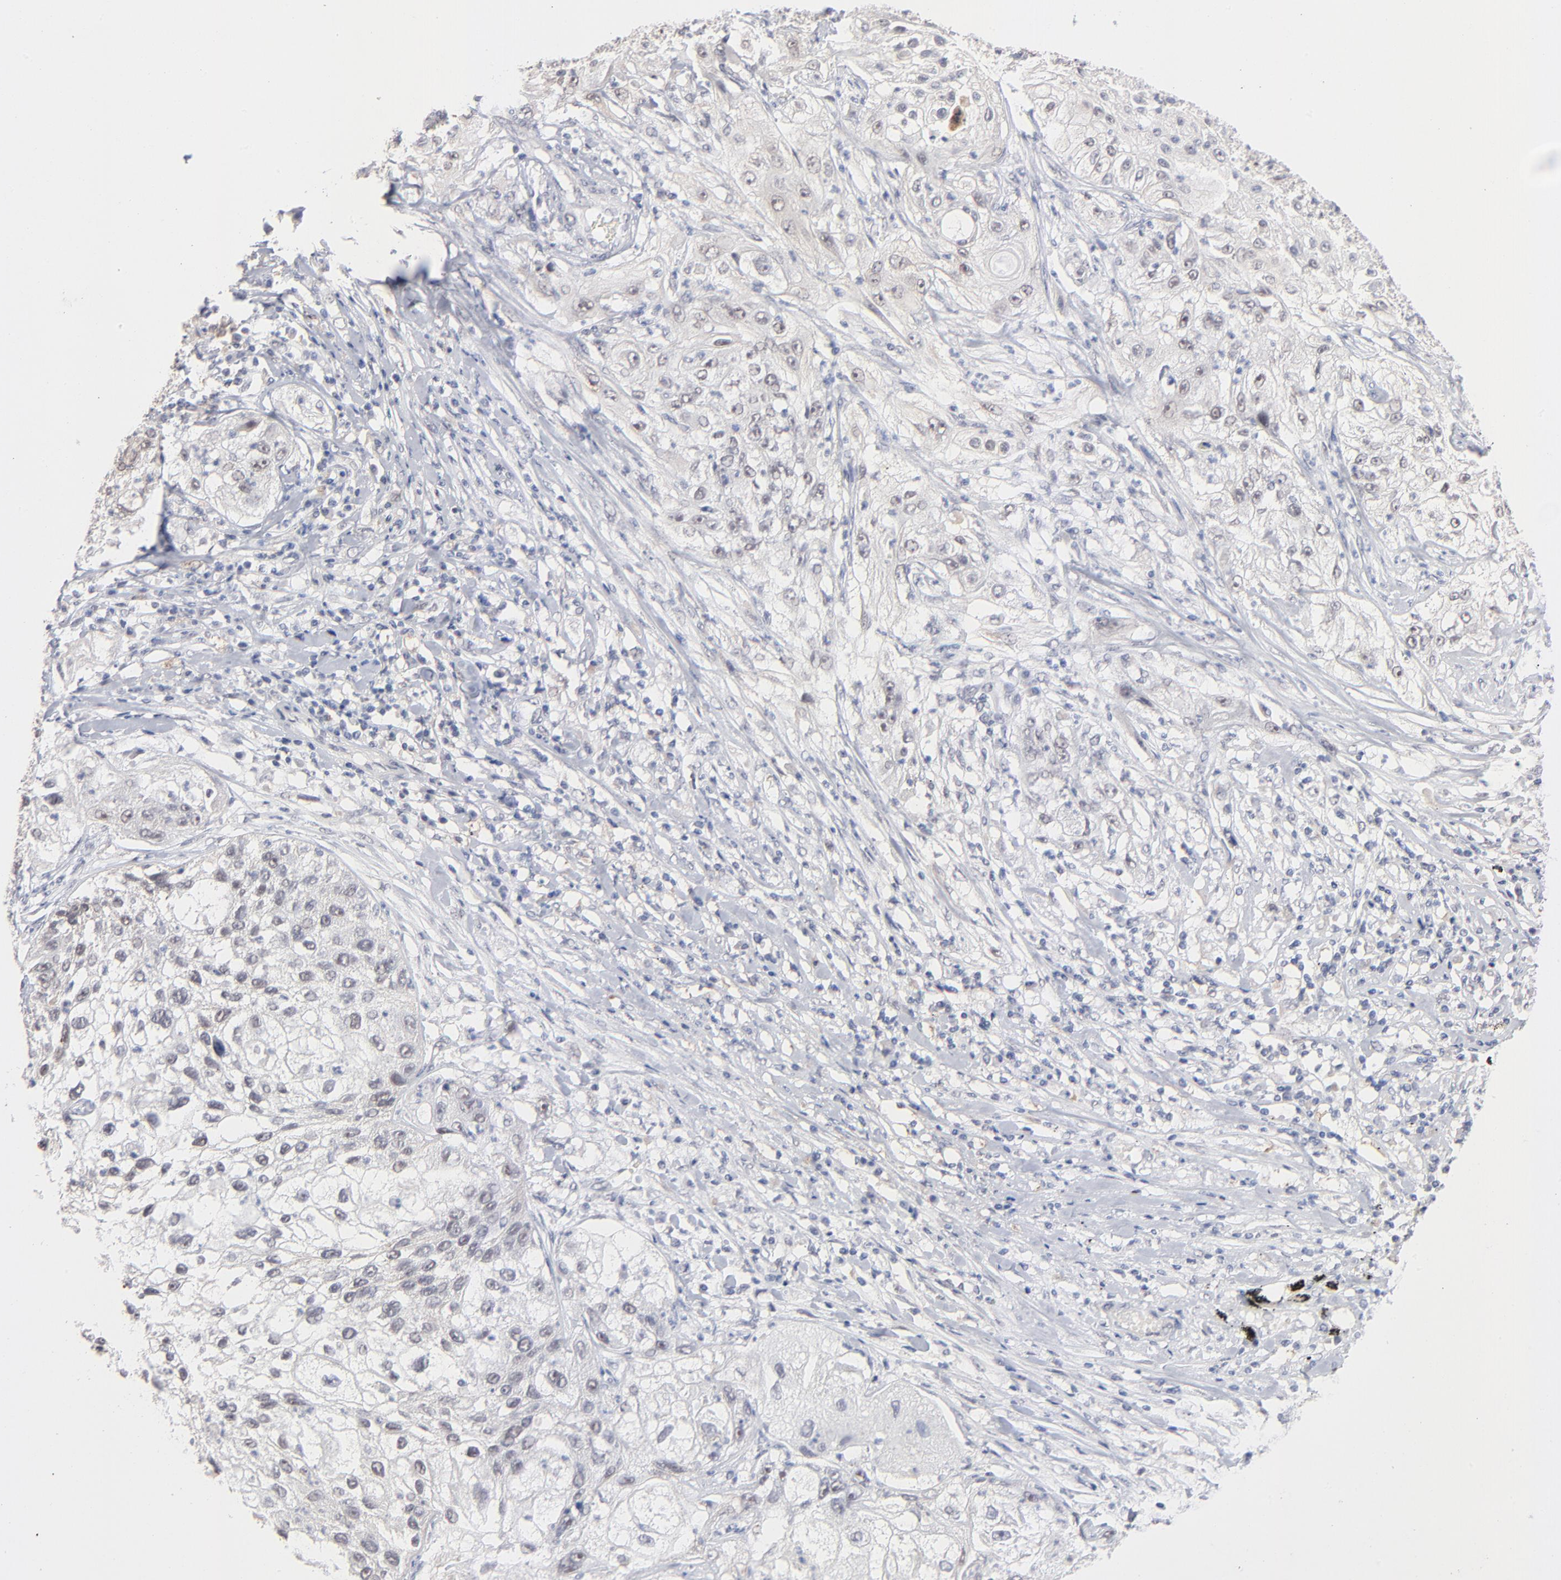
{"staining": {"intensity": "negative", "quantity": "none", "location": "none"}, "tissue": "lung cancer", "cell_type": "Tumor cells", "image_type": "cancer", "snomed": [{"axis": "morphology", "description": "Inflammation, NOS"}, {"axis": "morphology", "description": "Squamous cell carcinoma, NOS"}, {"axis": "topography", "description": "Lymph node"}, {"axis": "topography", "description": "Soft tissue"}, {"axis": "topography", "description": "Lung"}], "caption": "There is no significant positivity in tumor cells of lung cancer (squamous cell carcinoma).", "gene": "MBIP", "patient": {"sex": "male", "age": 66}}